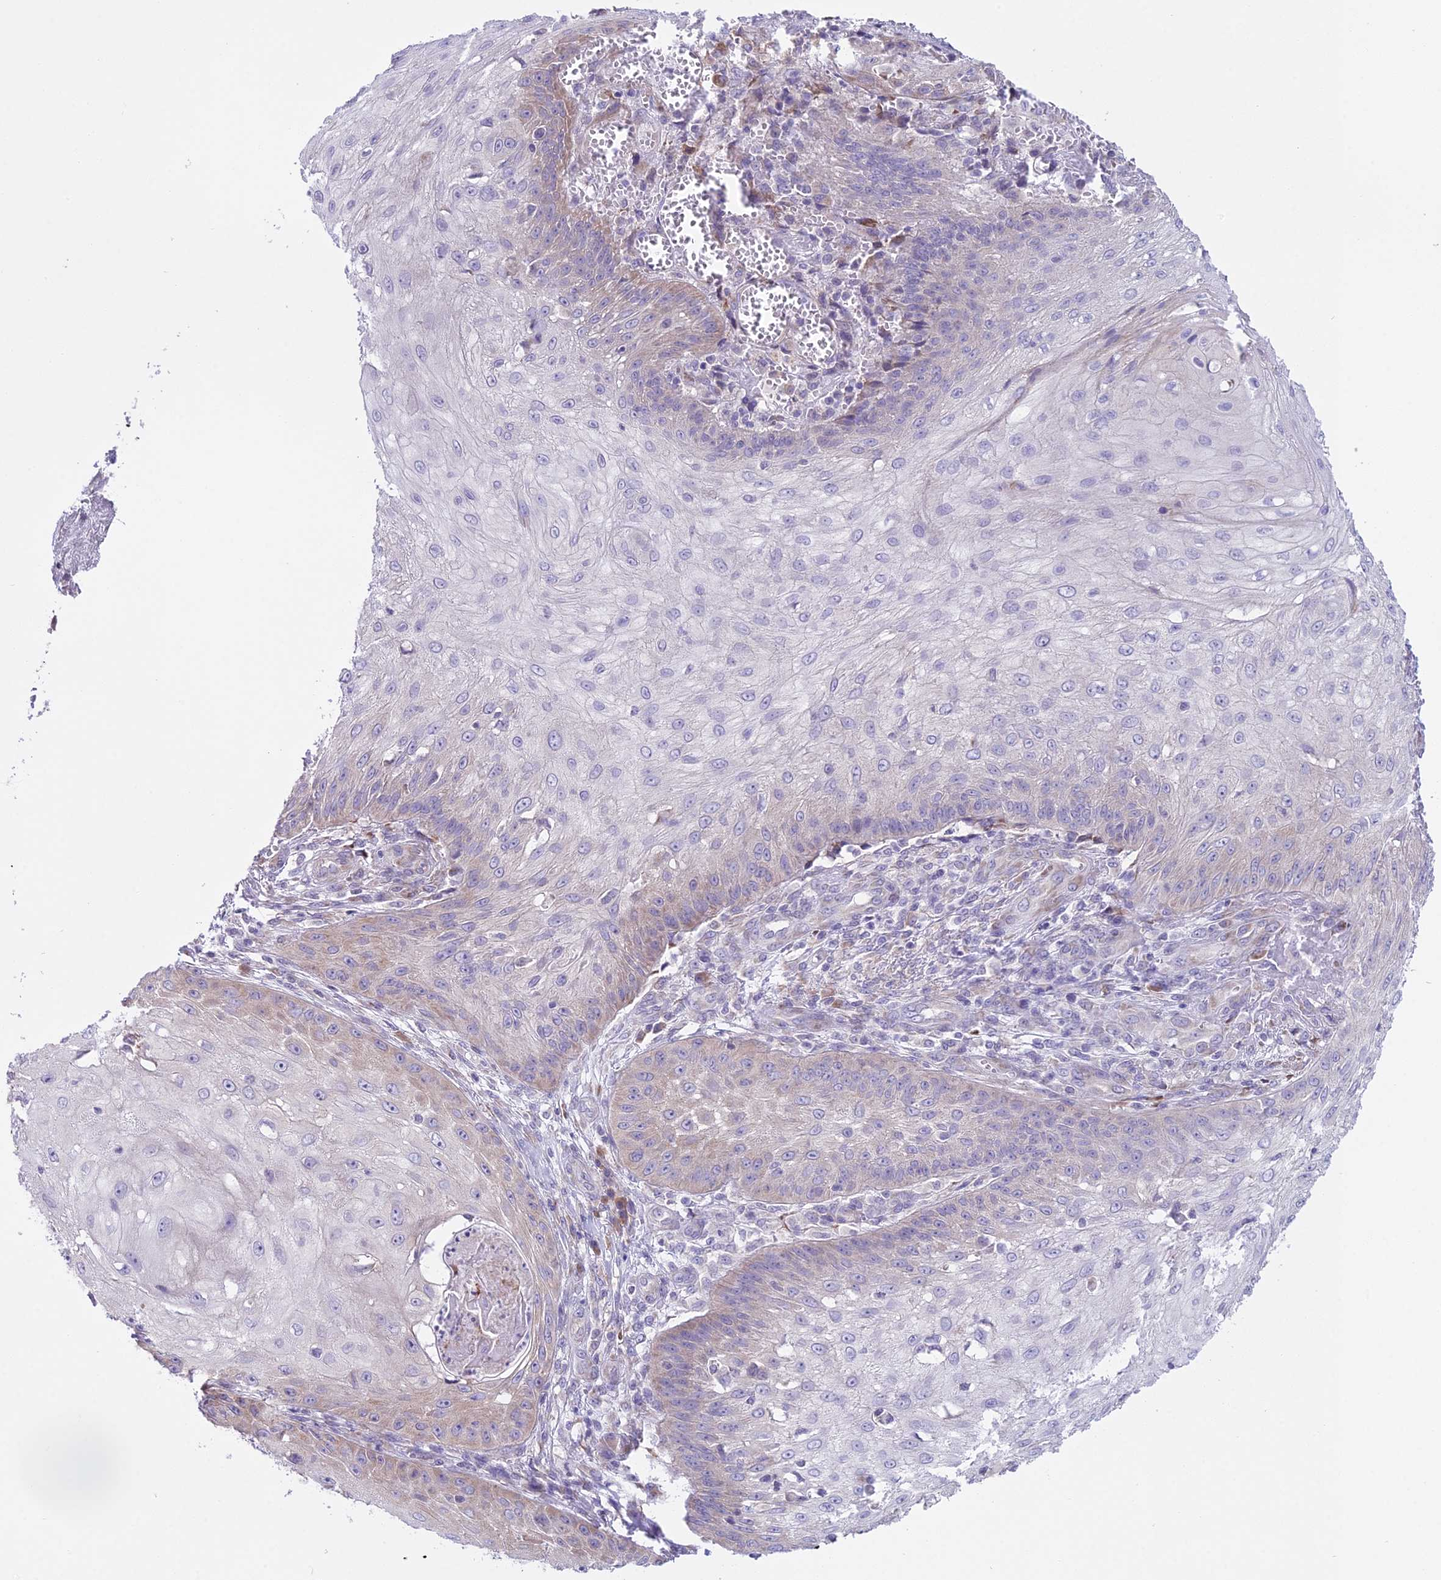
{"staining": {"intensity": "weak", "quantity": "<25%", "location": "cytoplasmic/membranous"}, "tissue": "skin cancer", "cell_type": "Tumor cells", "image_type": "cancer", "snomed": [{"axis": "morphology", "description": "Squamous cell carcinoma, NOS"}, {"axis": "topography", "description": "Skin"}], "caption": "High magnification brightfield microscopy of squamous cell carcinoma (skin) stained with DAB (3,3'-diaminobenzidine) (brown) and counterstained with hematoxylin (blue): tumor cells show no significant staining.", "gene": "RPS26", "patient": {"sex": "male", "age": 70}}